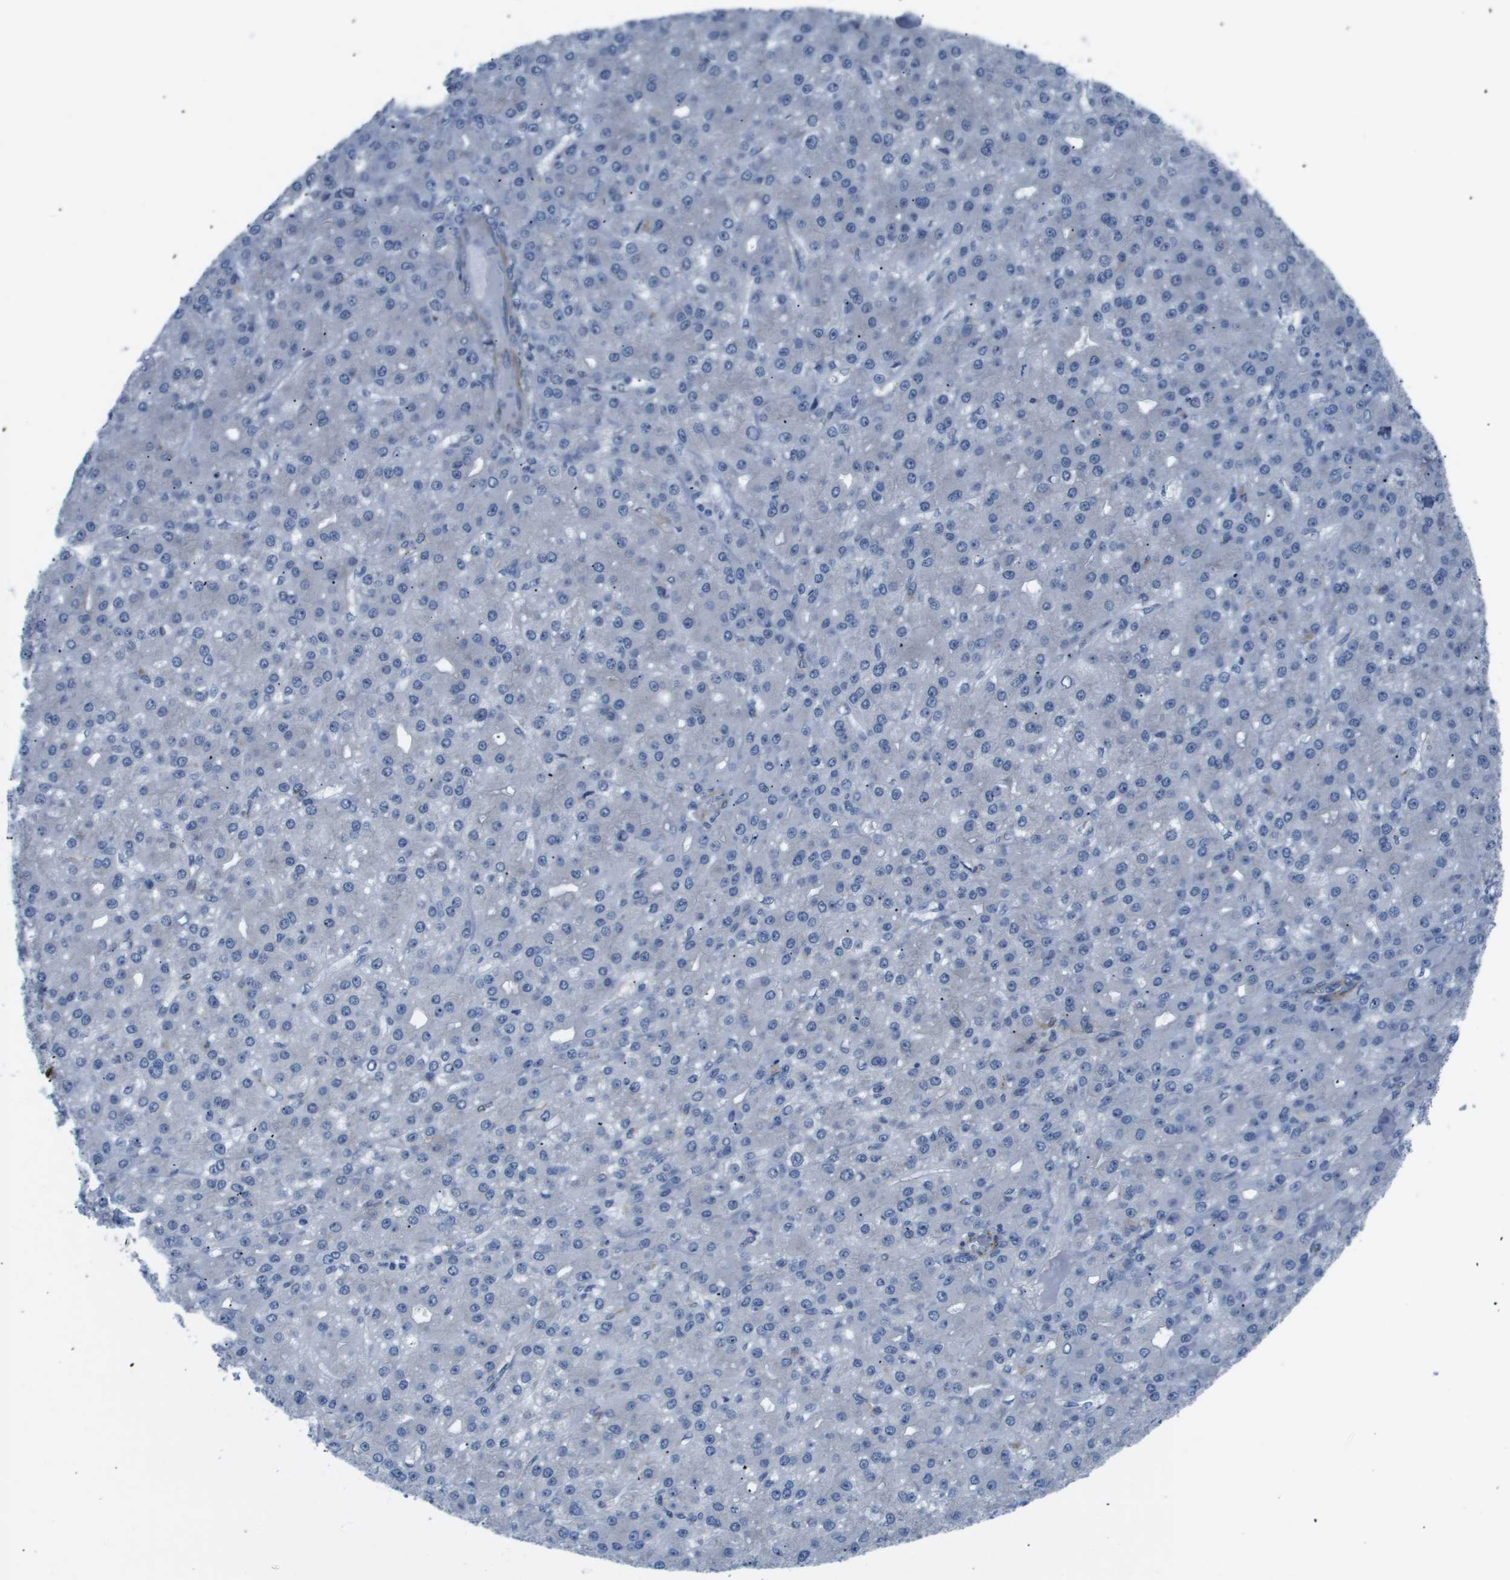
{"staining": {"intensity": "negative", "quantity": "none", "location": "none"}, "tissue": "liver cancer", "cell_type": "Tumor cells", "image_type": "cancer", "snomed": [{"axis": "morphology", "description": "Carcinoma, Hepatocellular, NOS"}, {"axis": "topography", "description": "Liver"}], "caption": "There is no significant positivity in tumor cells of liver hepatocellular carcinoma.", "gene": "OTUD5", "patient": {"sex": "male", "age": 67}}